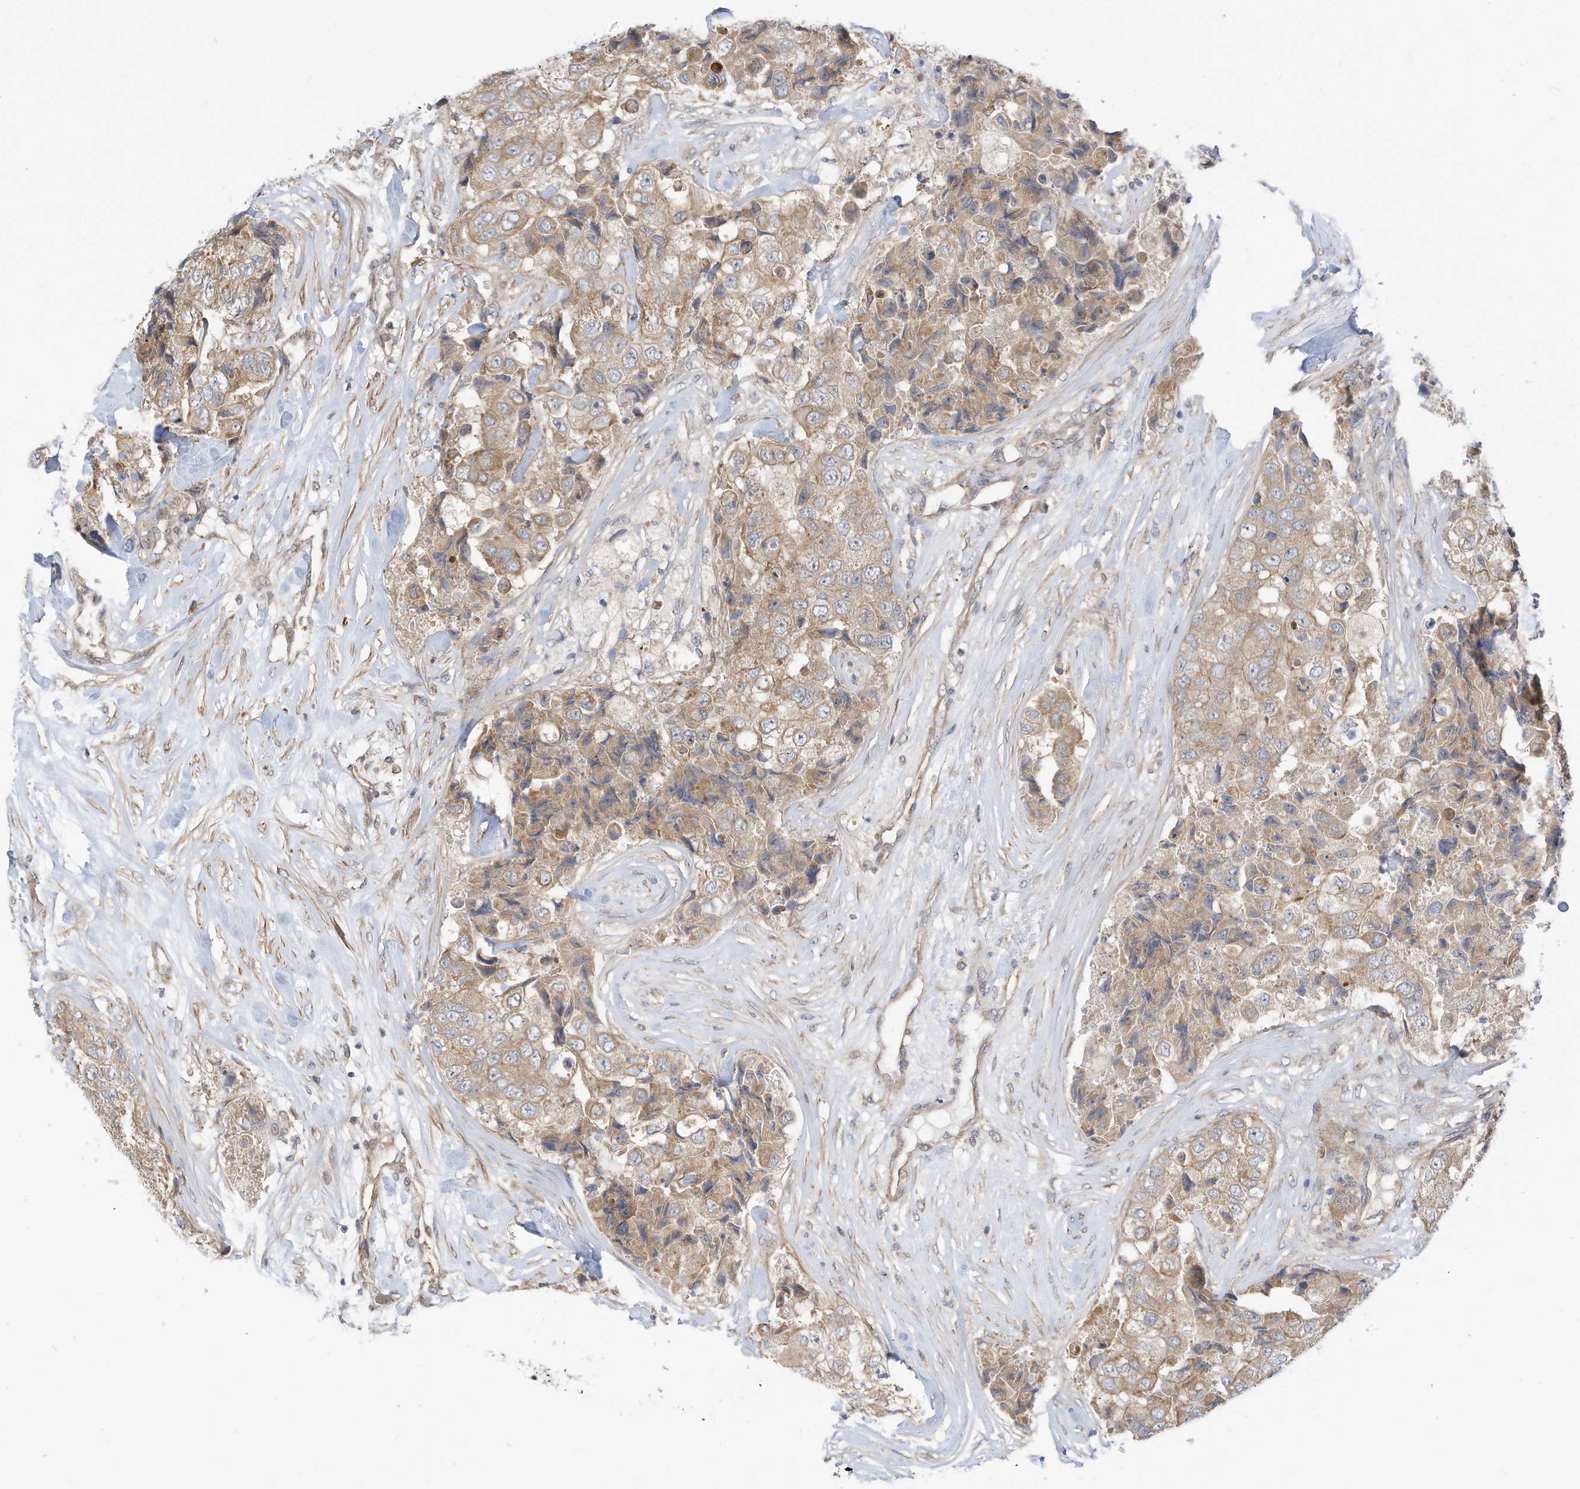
{"staining": {"intensity": "moderate", "quantity": ">75%", "location": "cytoplasmic/membranous"}, "tissue": "breast cancer", "cell_type": "Tumor cells", "image_type": "cancer", "snomed": [{"axis": "morphology", "description": "Duct carcinoma"}, {"axis": "topography", "description": "Breast"}], "caption": "Intraductal carcinoma (breast) was stained to show a protein in brown. There is medium levels of moderate cytoplasmic/membranous positivity in about >75% of tumor cells.", "gene": "OFD1", "patient": {"sex": "female", "age": 62}}